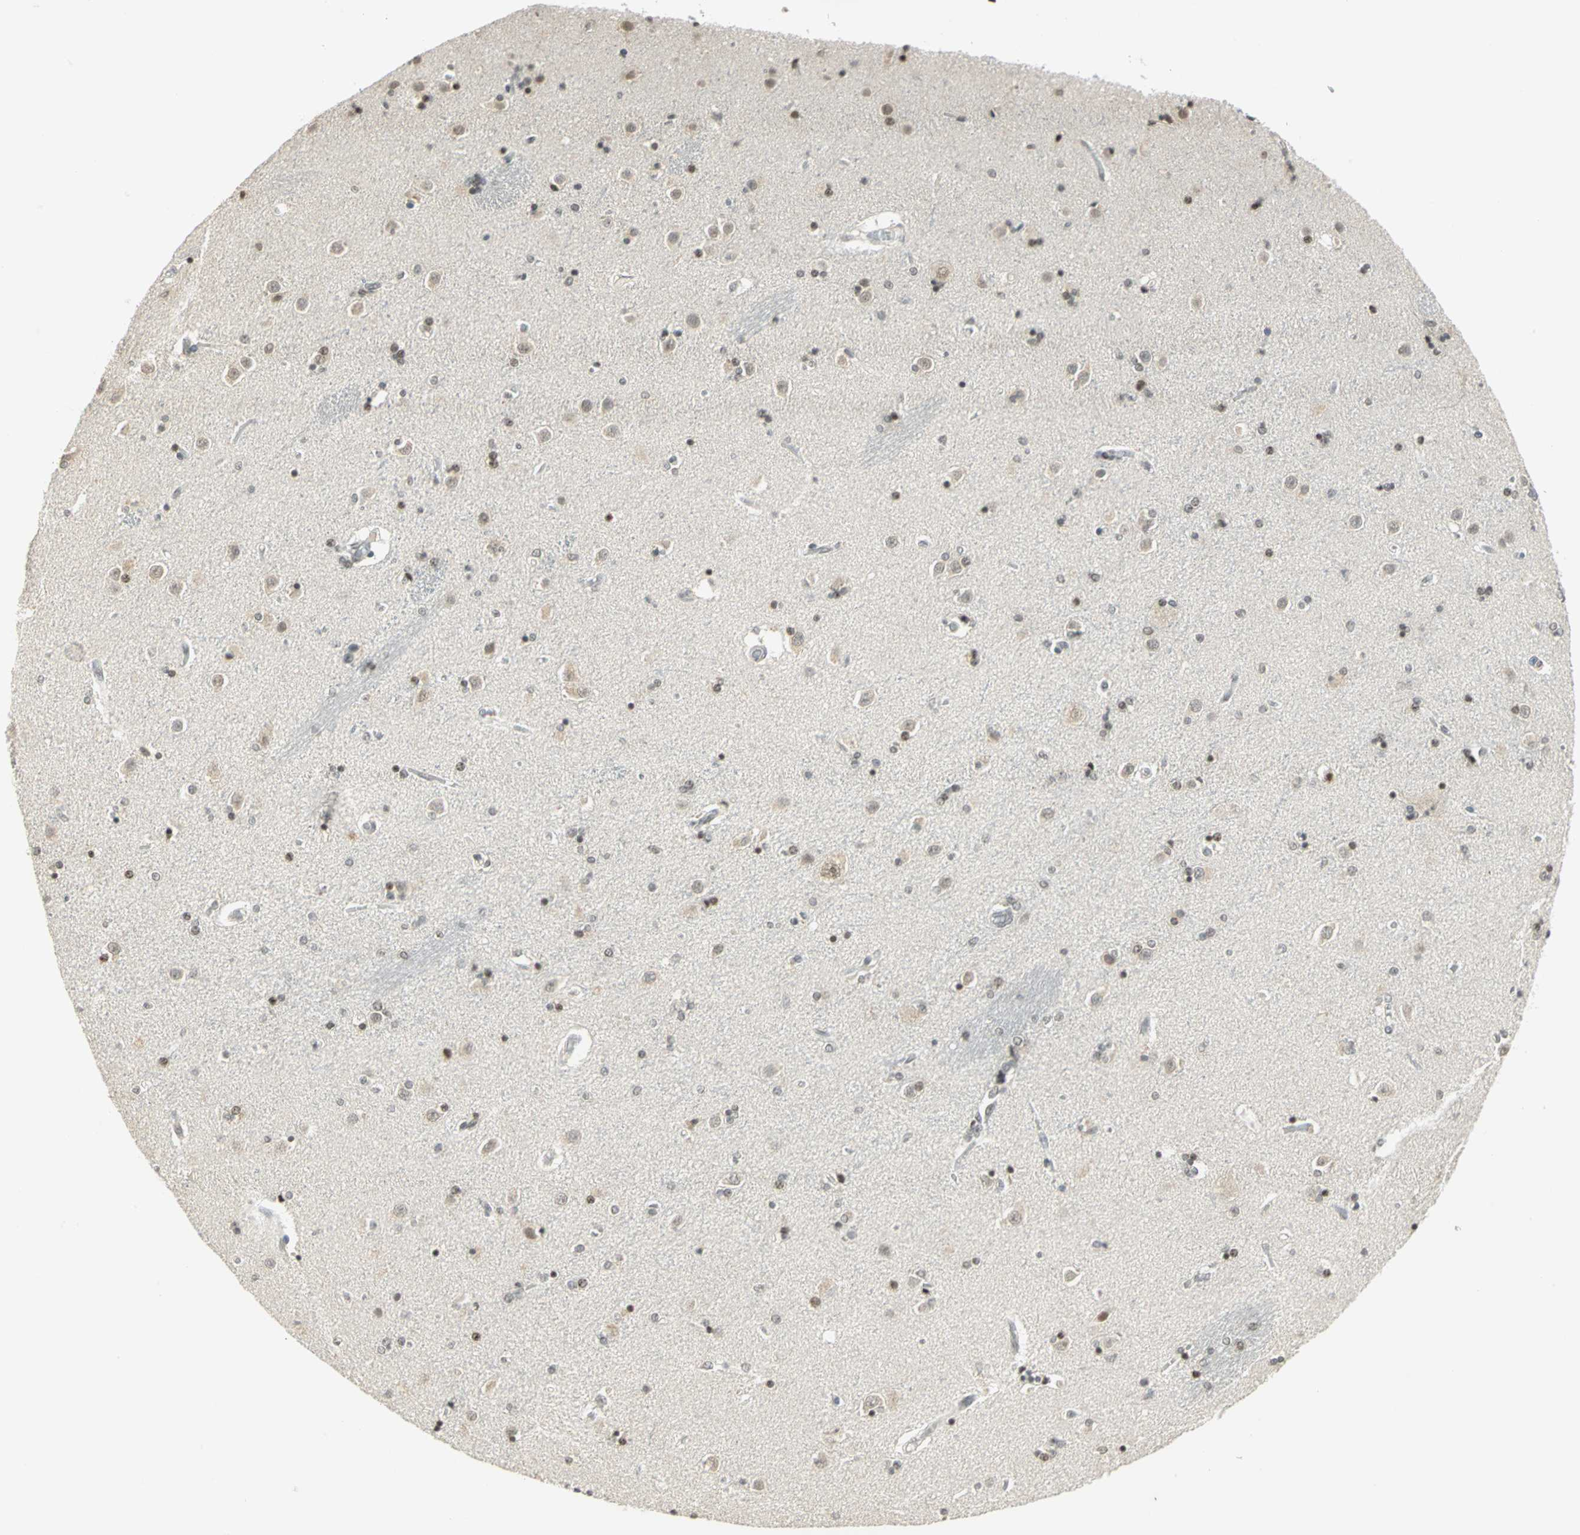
{"staining": {"intensity": "weak", "quantity": "<25%", "location": "nuclear"}, "tissue": "caudate", "cell_type": "Glial cells", "image_type": "normal", "snomed": [{"axis": "morphology", "description": "Normal tissue, NOS"}, {"axis": "topography", "description": "Lateral ventricle wall"}], "caption": "High magnification brightfield microscopy of normal caudate stained with DAB (brown) and counterstained with hematoxylin (blue): glial cells show no significant positivity.", "gene": "SMARCA5", "patient": {"sex": "female", "age": 54}}